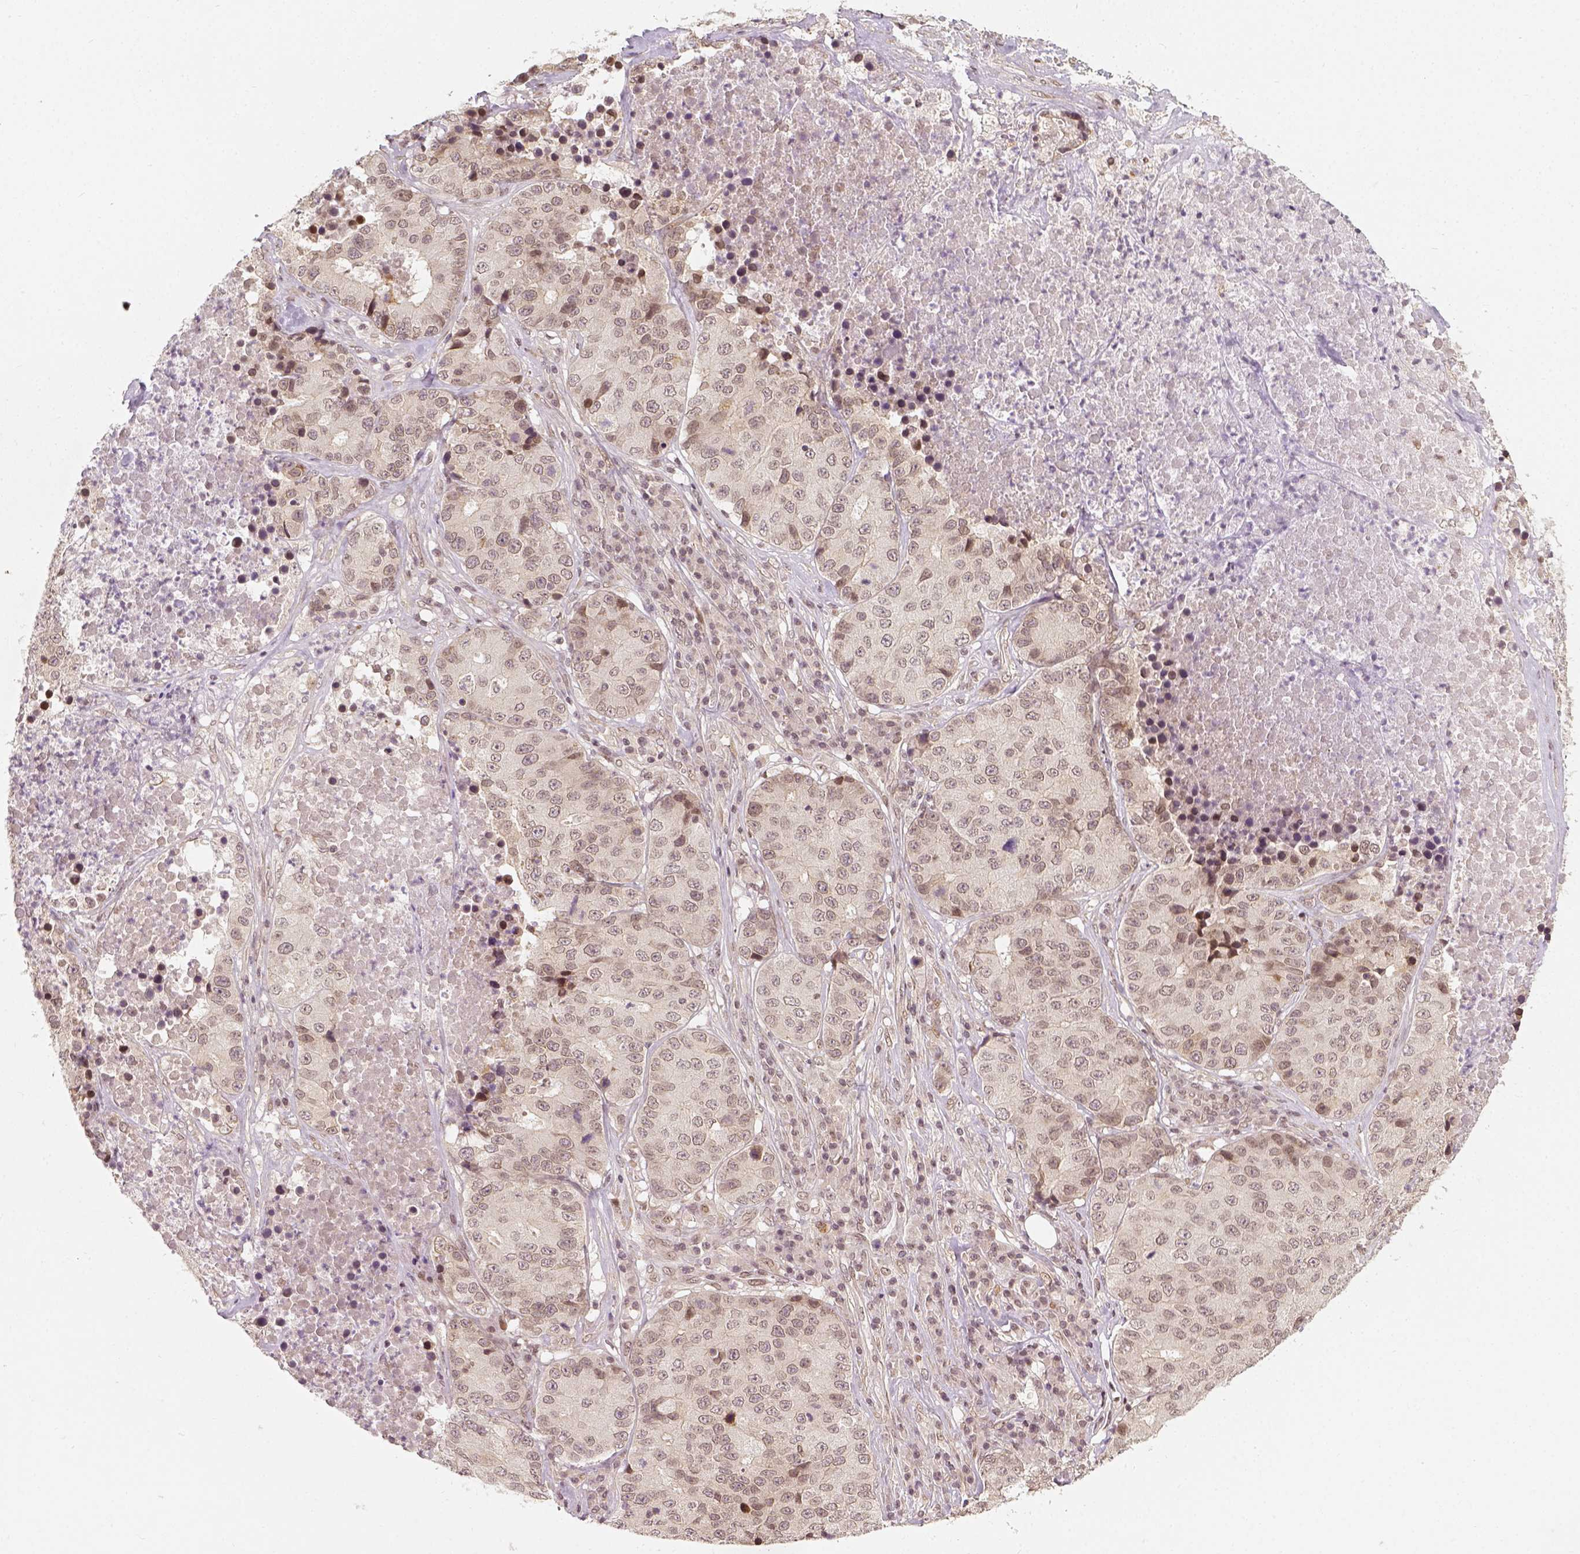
{"staining": {"intensity": "weak", "quantity": "<25%", "location": "nuclear"}, "tissue": "stomach cancer", "cell_type": "Tumor cells", "image_type": "cancer", "snomed": [{"axis": "morphology", "description": "Adenocarcinoma, NOS"}, {"axis": "topography", "description": "Stomach"}], "caption": "Protein analysis of stomach cancer (adenocarcinoma) demonstrates no significant staining in tumor cells. The staining was performed using DAB (3,3'-diaminobenzidine) to visualize the protein expression in brown, while the nuclei were stained in blue with hematoxylin (Magnification: 20x).", "gene": "ZMAT3", "patient": {"sex": "male", "age": 71}}